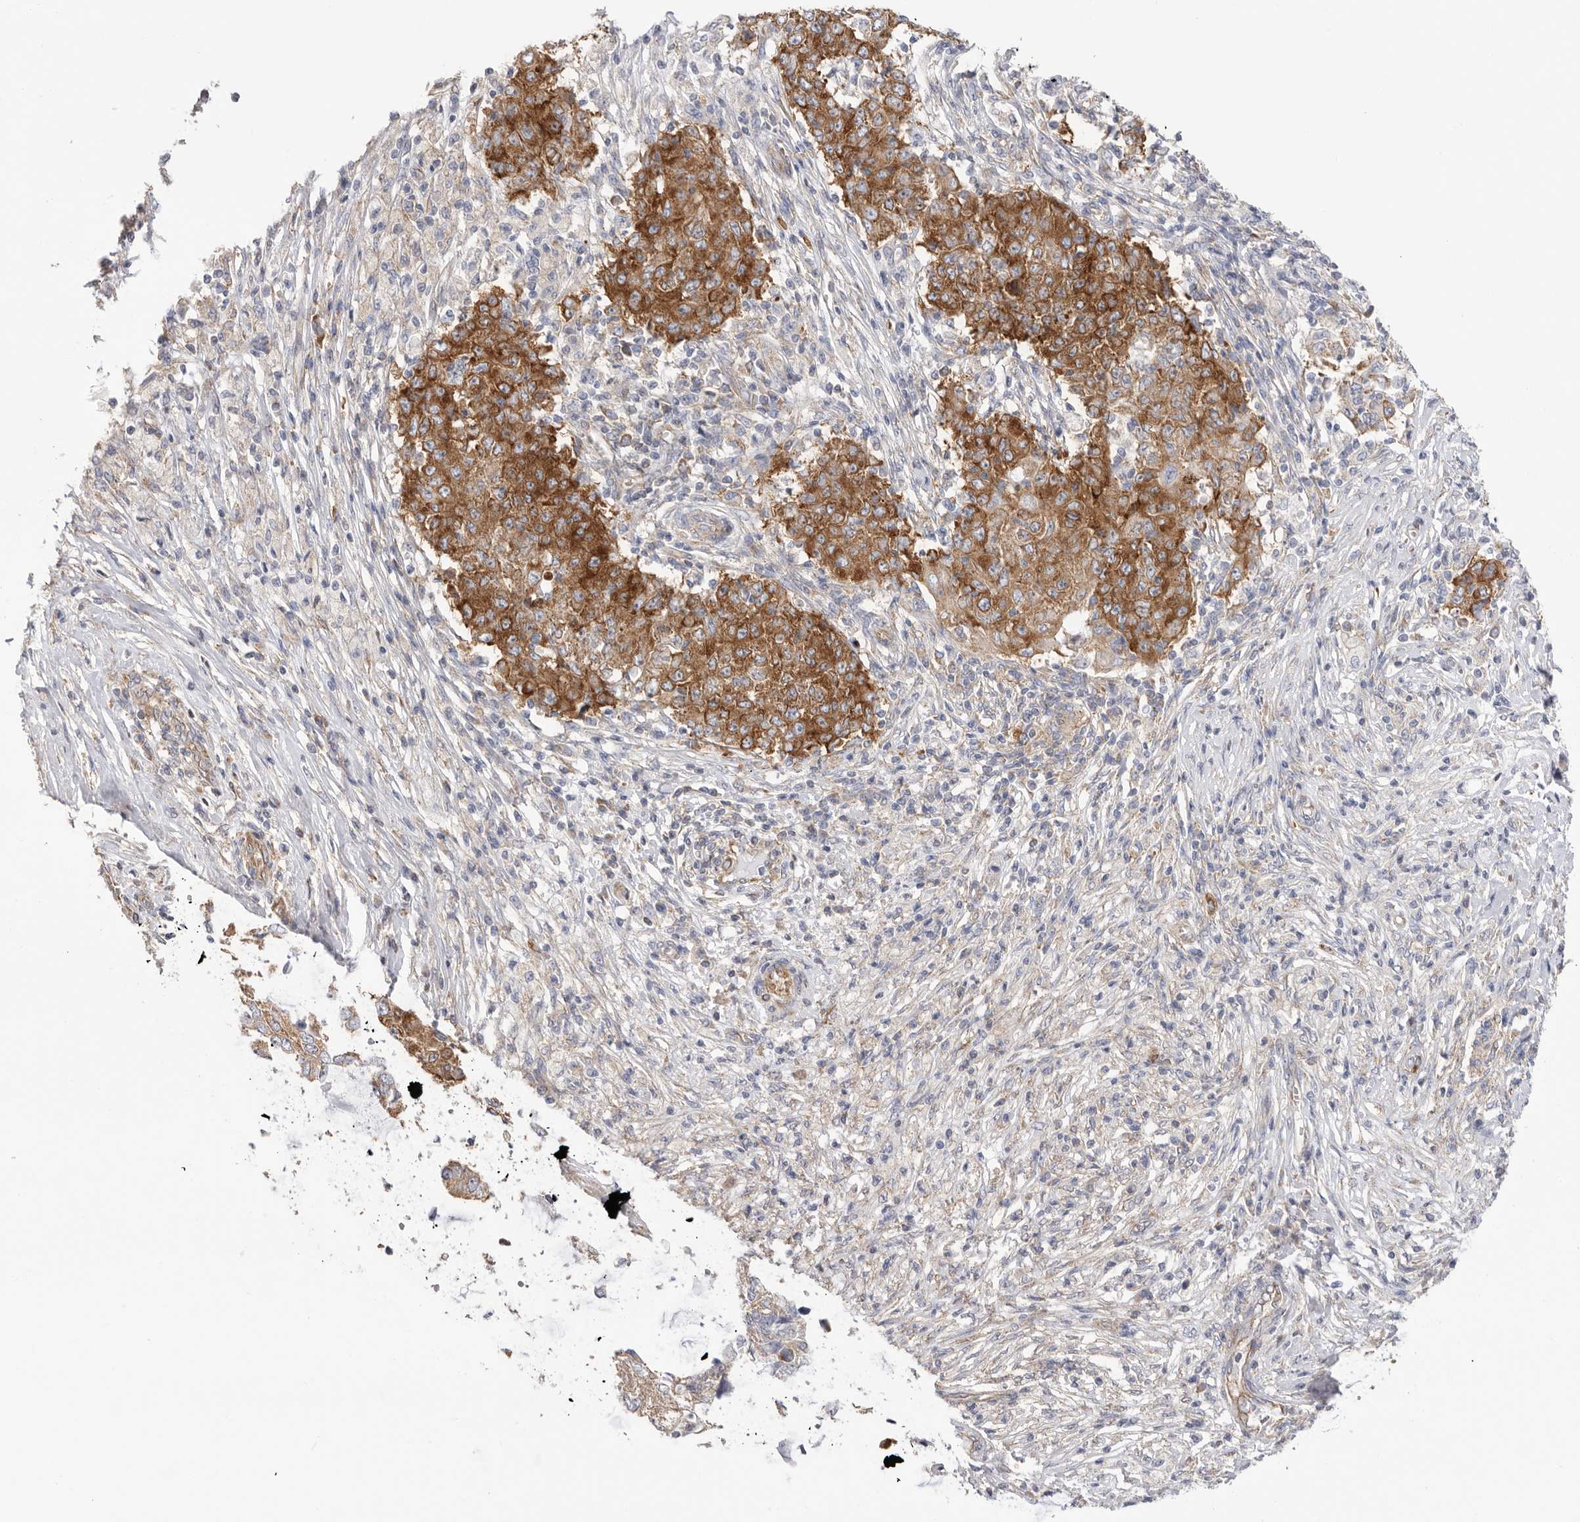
{"staining": {"intensity": "moderate", "quantity": ">75%", "location": "cytoplasmic/membranous"}, "tissue": "ovarian cancer", "cell_type": "Tumor cells", "image_type": "cancer", "snomed": [{"axis": "morphology", "description": "Carcinoma, endometroid"}, {"axis": "topography", "description": "Ovary"}], "caption": "Tumor cells exhibit moderate cytoplasmic/membranous positivity in about >75% of cells in ovarian cancer (endometroid carcinoma). (Brightfield microscopy of DAB IHC at high magnification).", "gene": "SERBP1", "patient": {"sex": "female", "age": 51}}